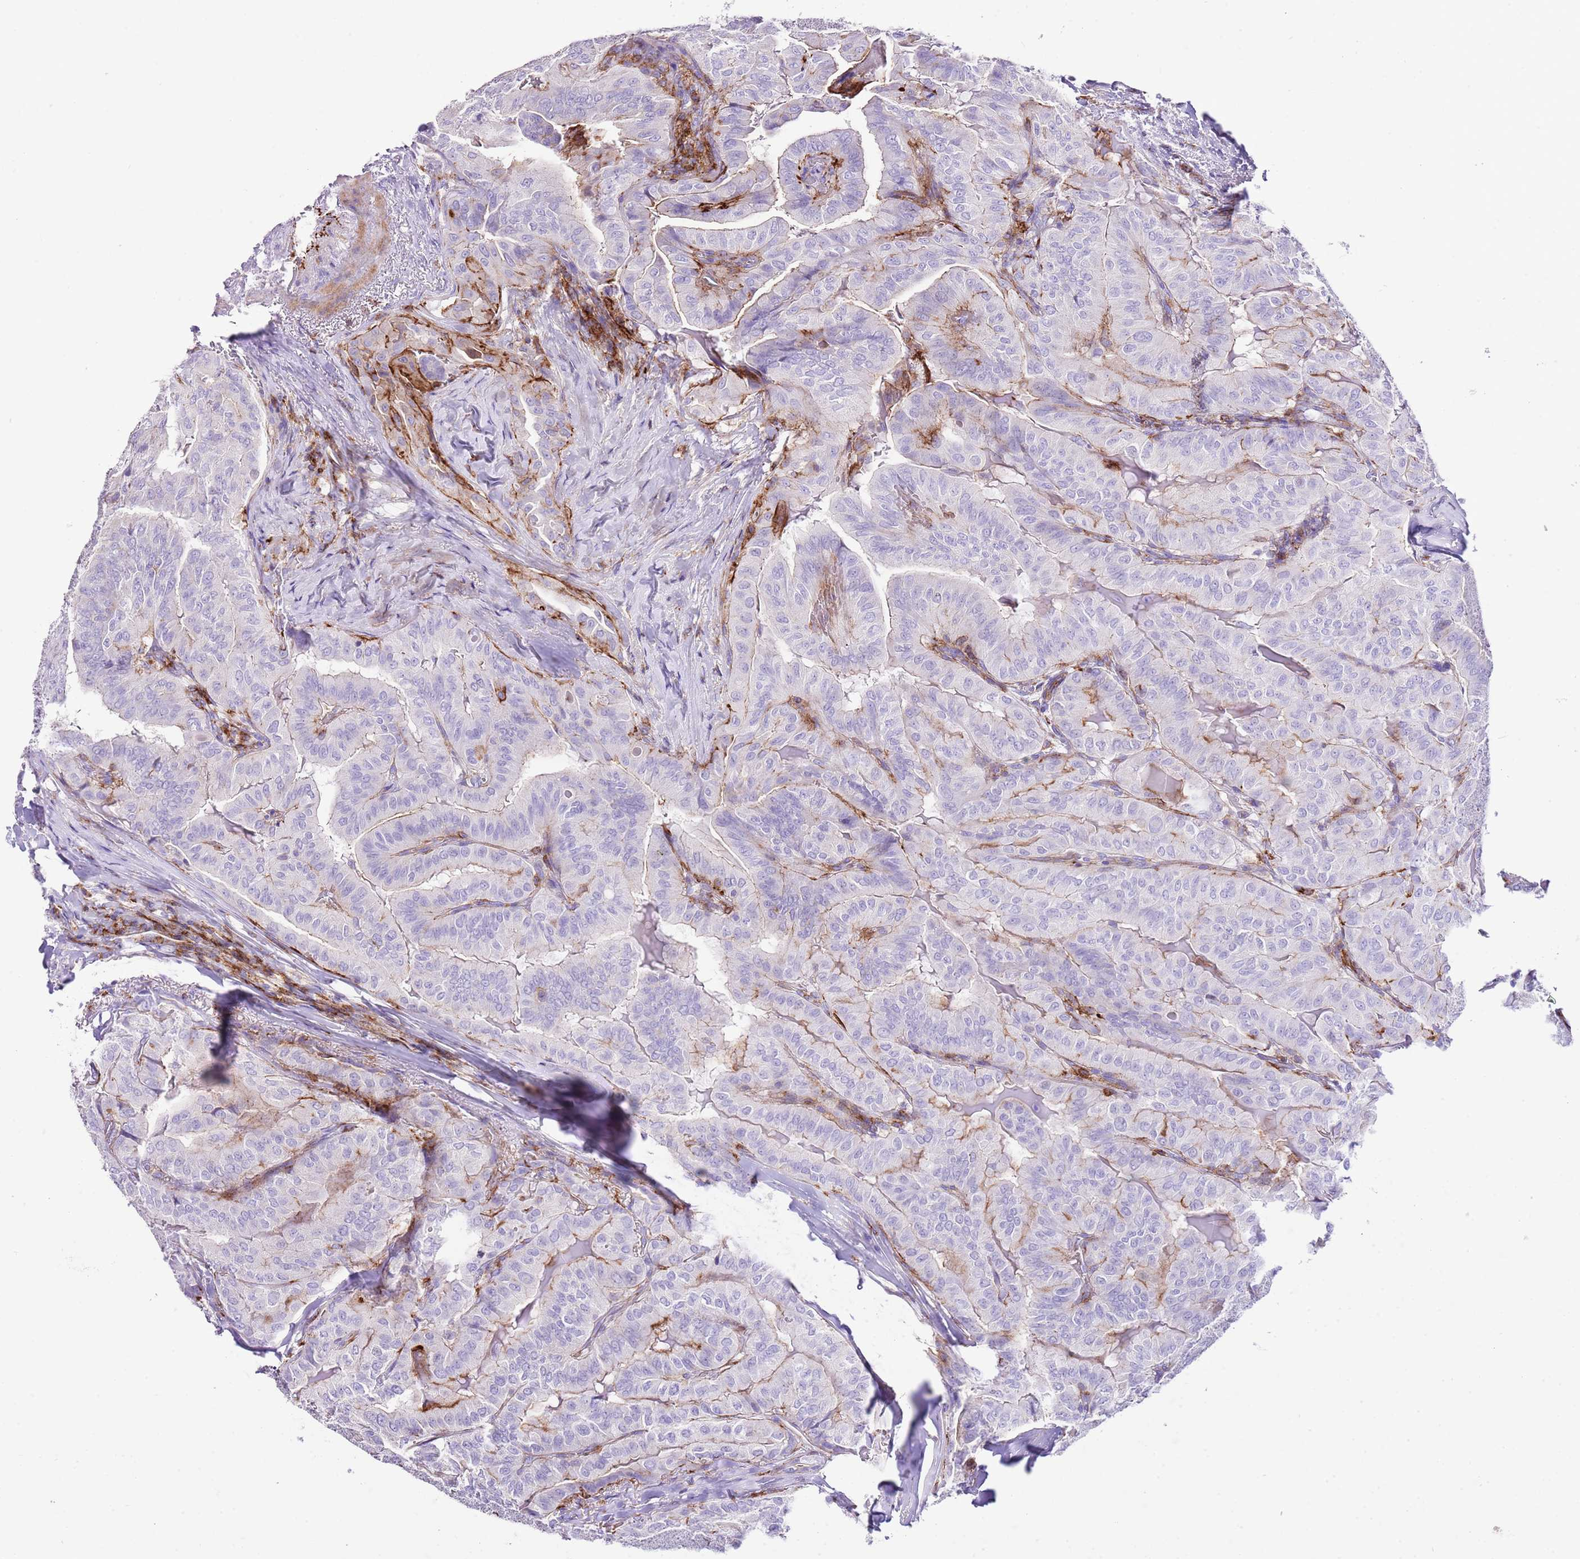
{"staining": {"intensity": "negative", "quantity": "none", "location": "none"}, "tissue": "thyroid cancer", "cell_type": "Tumor cells", "image_type": "cancer", "snomed": [{"axis": "morphology", "description": "Papillary adenocarcinoma, NOS"}, {"axis": "topography", "description": "Thyroid gland"}], "caption": "This is an immunohistochemistry (IHC) micrograph of human thyroid cancer. There is no expression in tumor cells.", "gene": "ALDH3A1", "patient": {"sex": "female", "age": 68}}